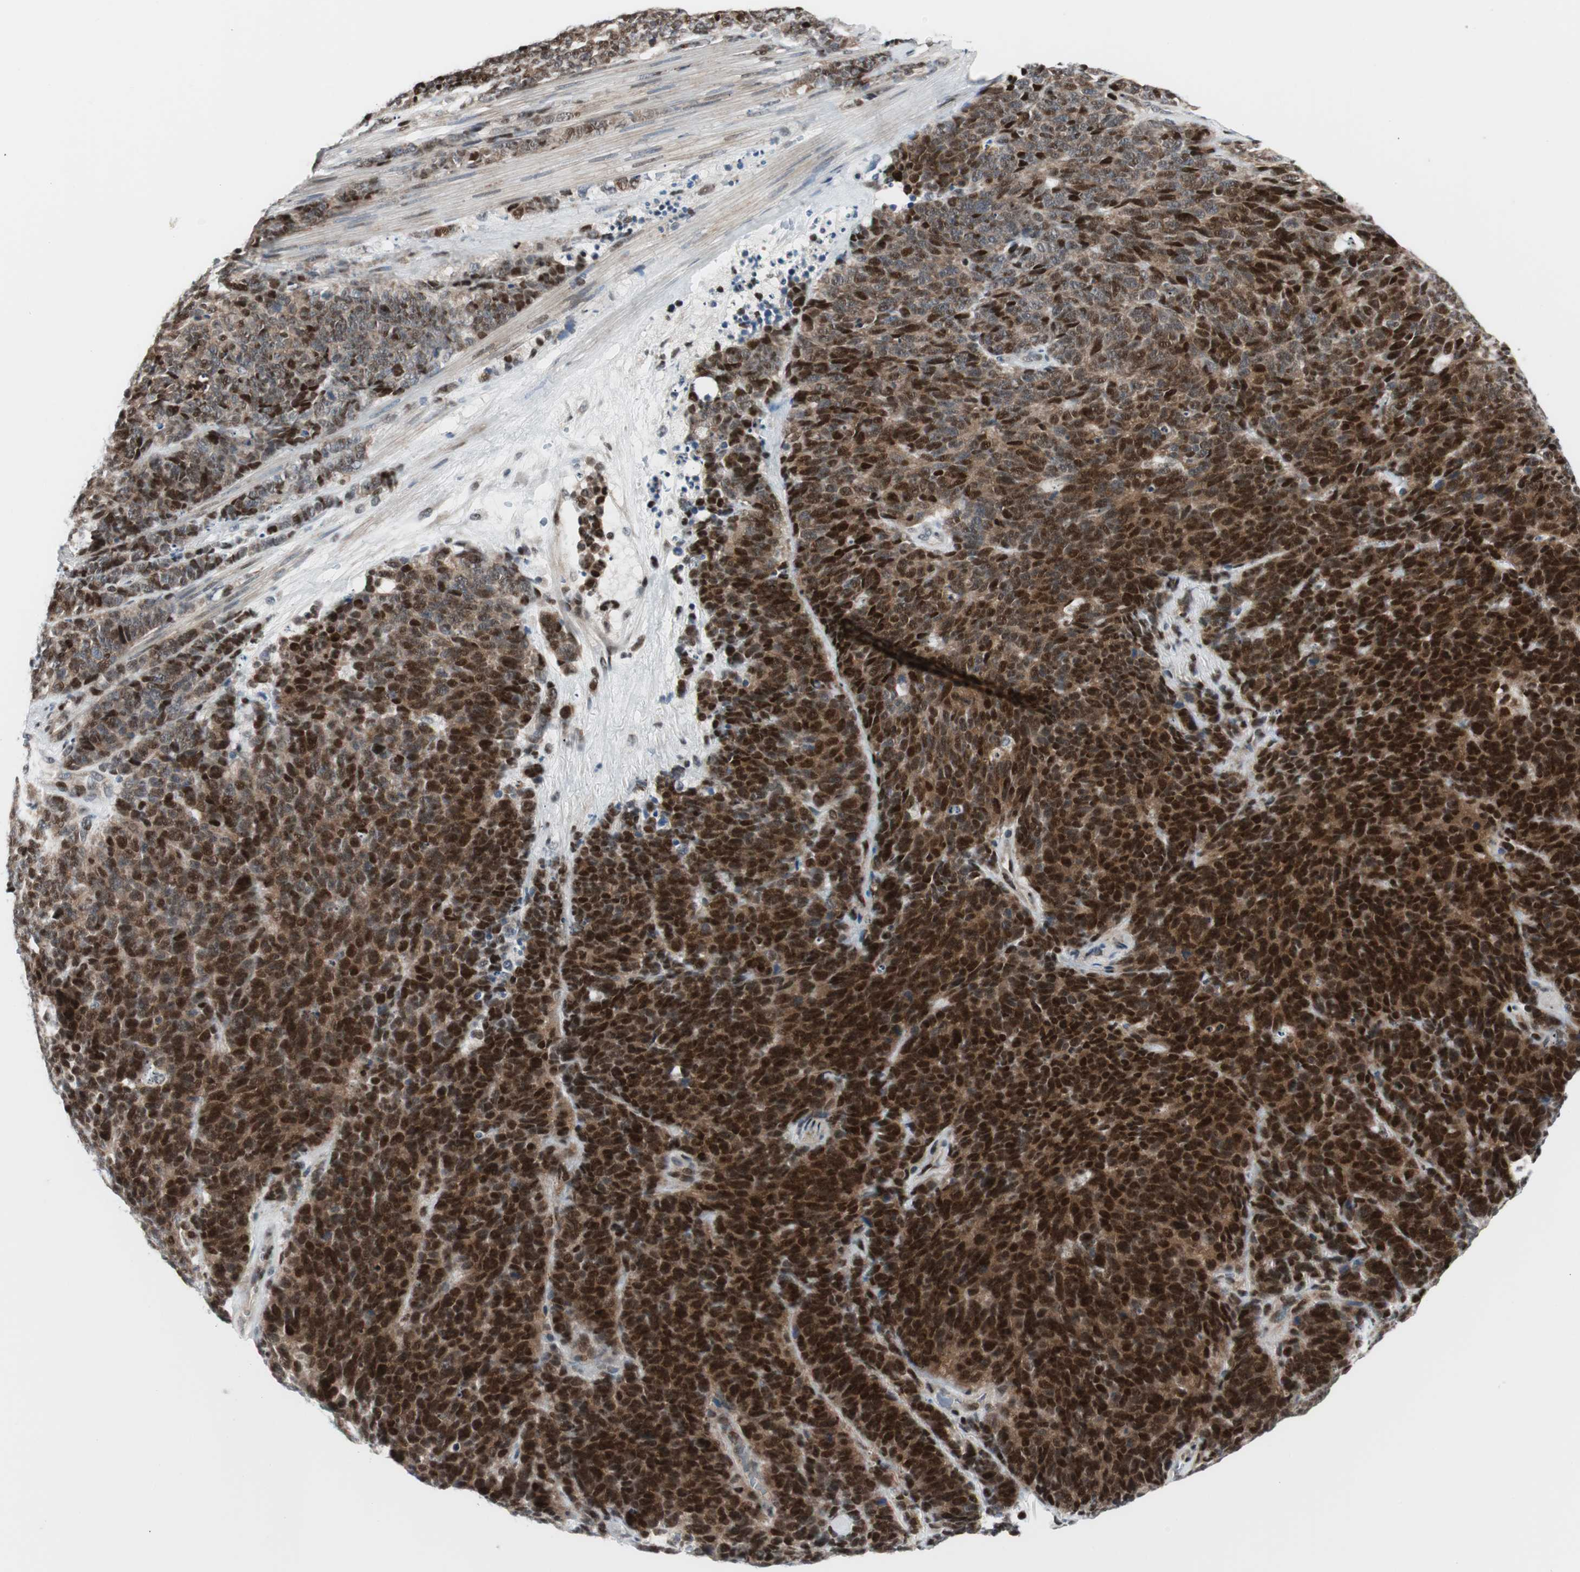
{"staining": {"intensity": "strong", "quantity": ">75%", "location": "nuclear"}, "tissue": "lung cancer", "cell_type": "Tumor cells", "image_type": "cancer", "snomed": [{"axis": "morphology", "description": "Neoplasm, malignant, NOS"}, {"axis": "topography", "description": "Lung"}], "caption": "DAB immunohistochemical staining of neoplasm (malignant) (lung) exhibits strong nuclear protein staining in about >75% of tumor cells. The staining is performed using DAB (3,3'-diaminobenzidine) brown chromogen to label protein expression. The nuclei are counter-stained blue using hematoxylin.", "gene": "RAD1", "patient": {"sex": "female", "age": 58}}